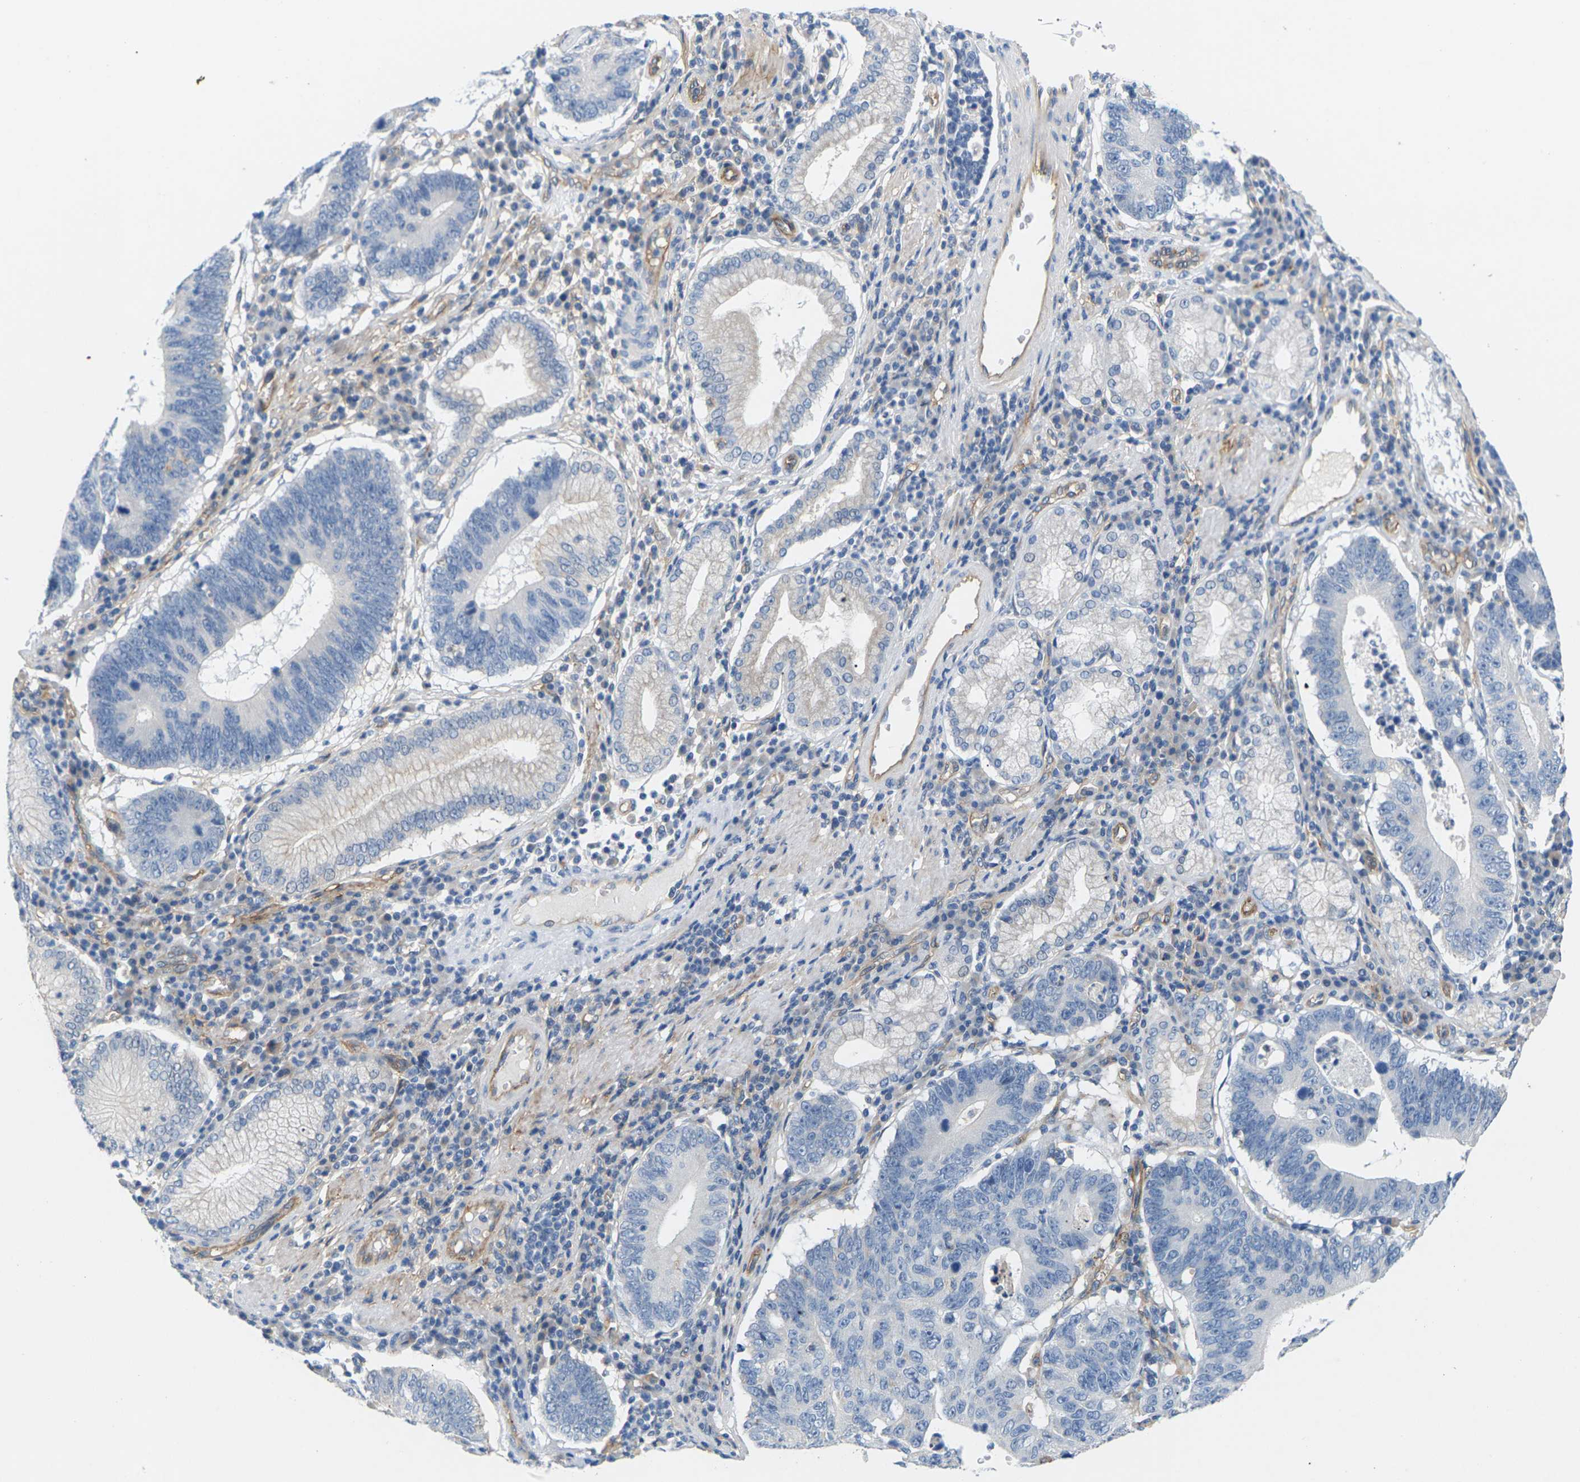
{"staining": {"intensity": "negative", "quantity": "none", "location": "none"}, "tissue": "stomach cancer", "cell_type": "Tumor cells", "image_type": "cancer", "snomed": [{"axis": "morphology", "description": "Adenocarcinoma, NOS"}, {"axis": "topography", "description": "Stomach"}], "caption": "An immunohistochemistry (IHC) image of stomach cancer is shown. There is no staining in tumor cells of stomach cancer.", "gene": "ITGA5", "patient": {"sex": "male", "age": 59}}